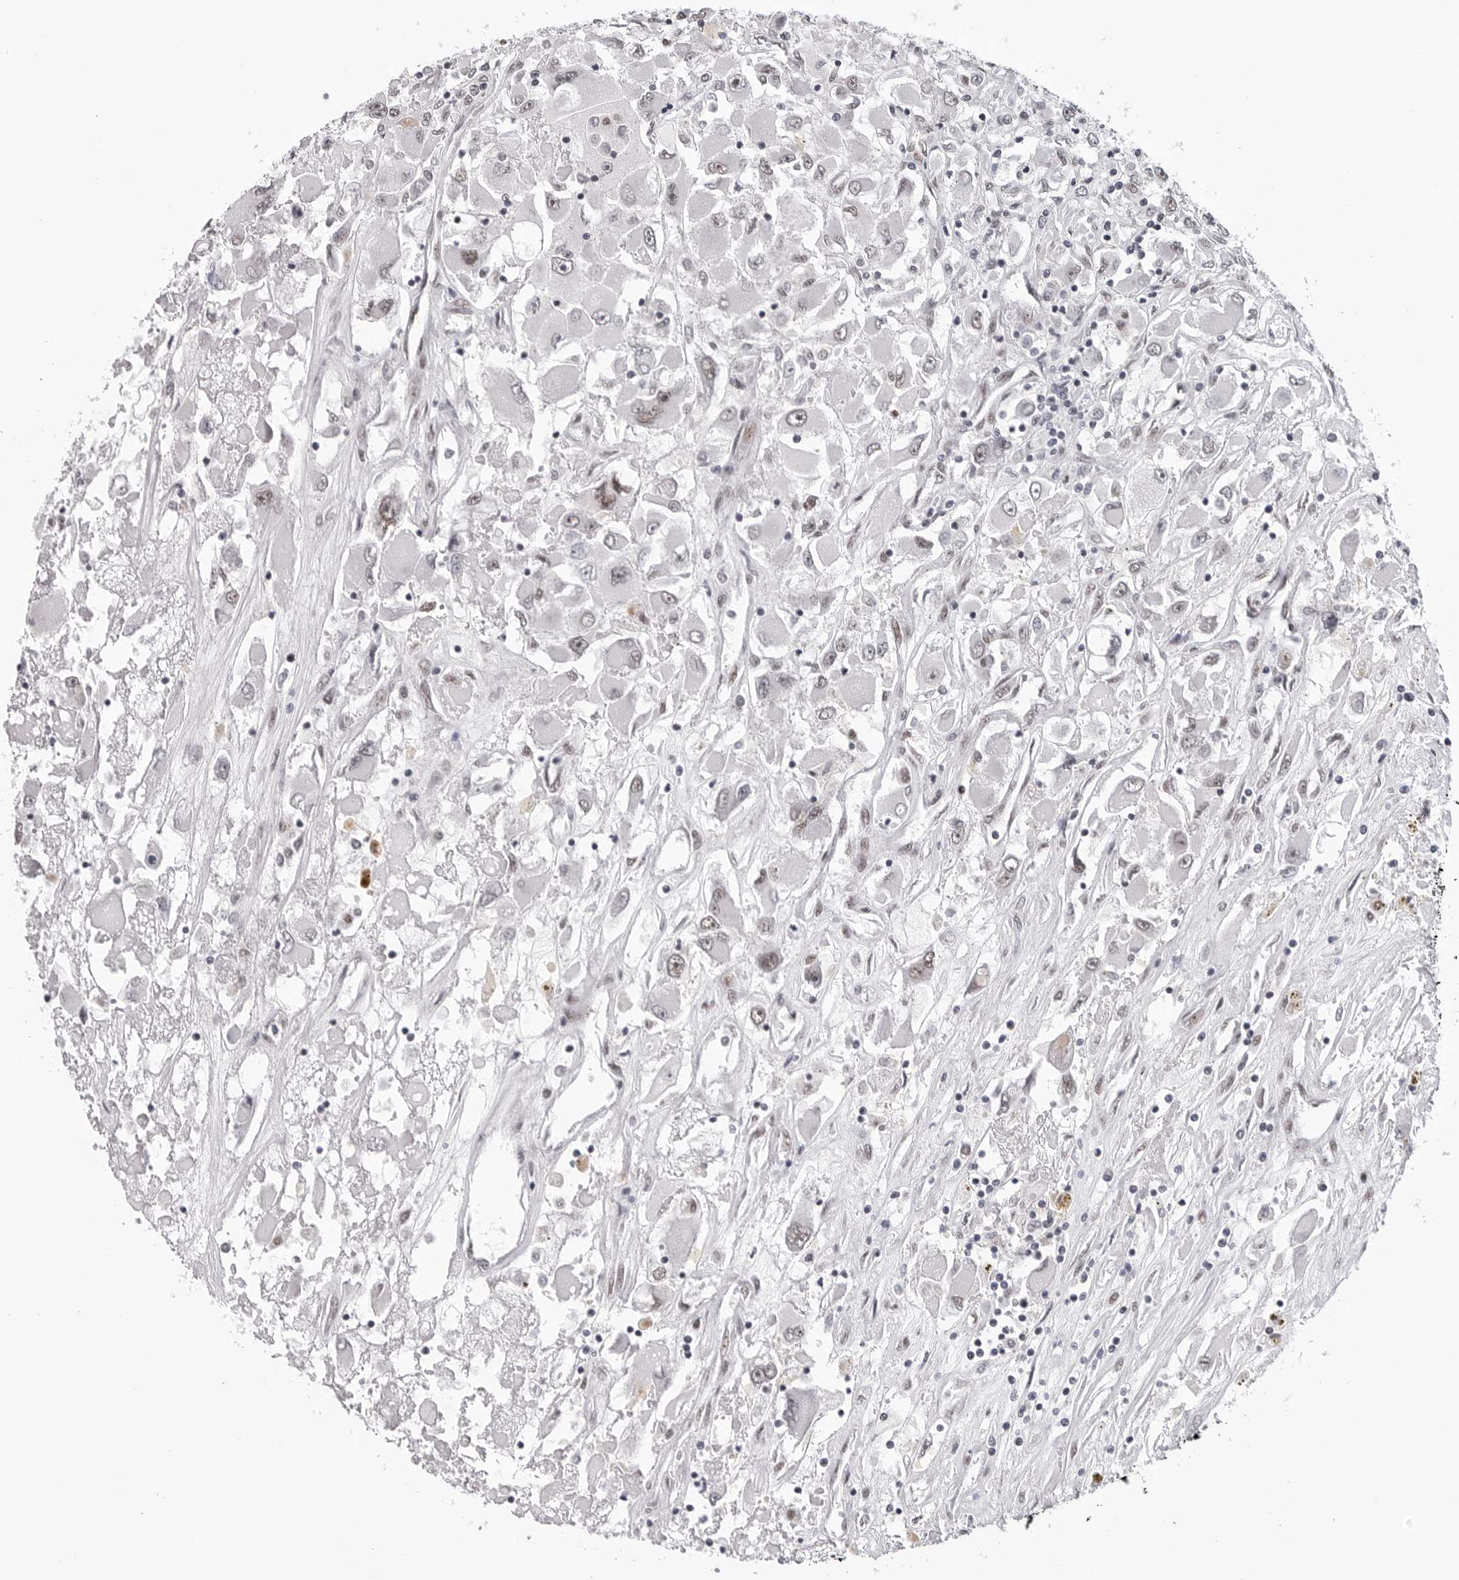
{"staining": {"intensity": "weak", "quantity": "25%-75%", "location": "nuclear"}, "tissue": "renal cancer", "cell_type": "Tumor cells", "image_type": "cancer", "snomed": [{"axis": "morphology", "description": "Adenocarcinoma, NOS"}, {"axis": "topography", "description": "Kidney"}], "caption": "Immunohistochemical staining of human adenocarcinoma (renal) demonstrates low levels of weak nuclear protein positivity in approximately 25%-75% of tumor cells.", "gene": "SF3B4", "patient": {"sex": "female", "age": 52}}